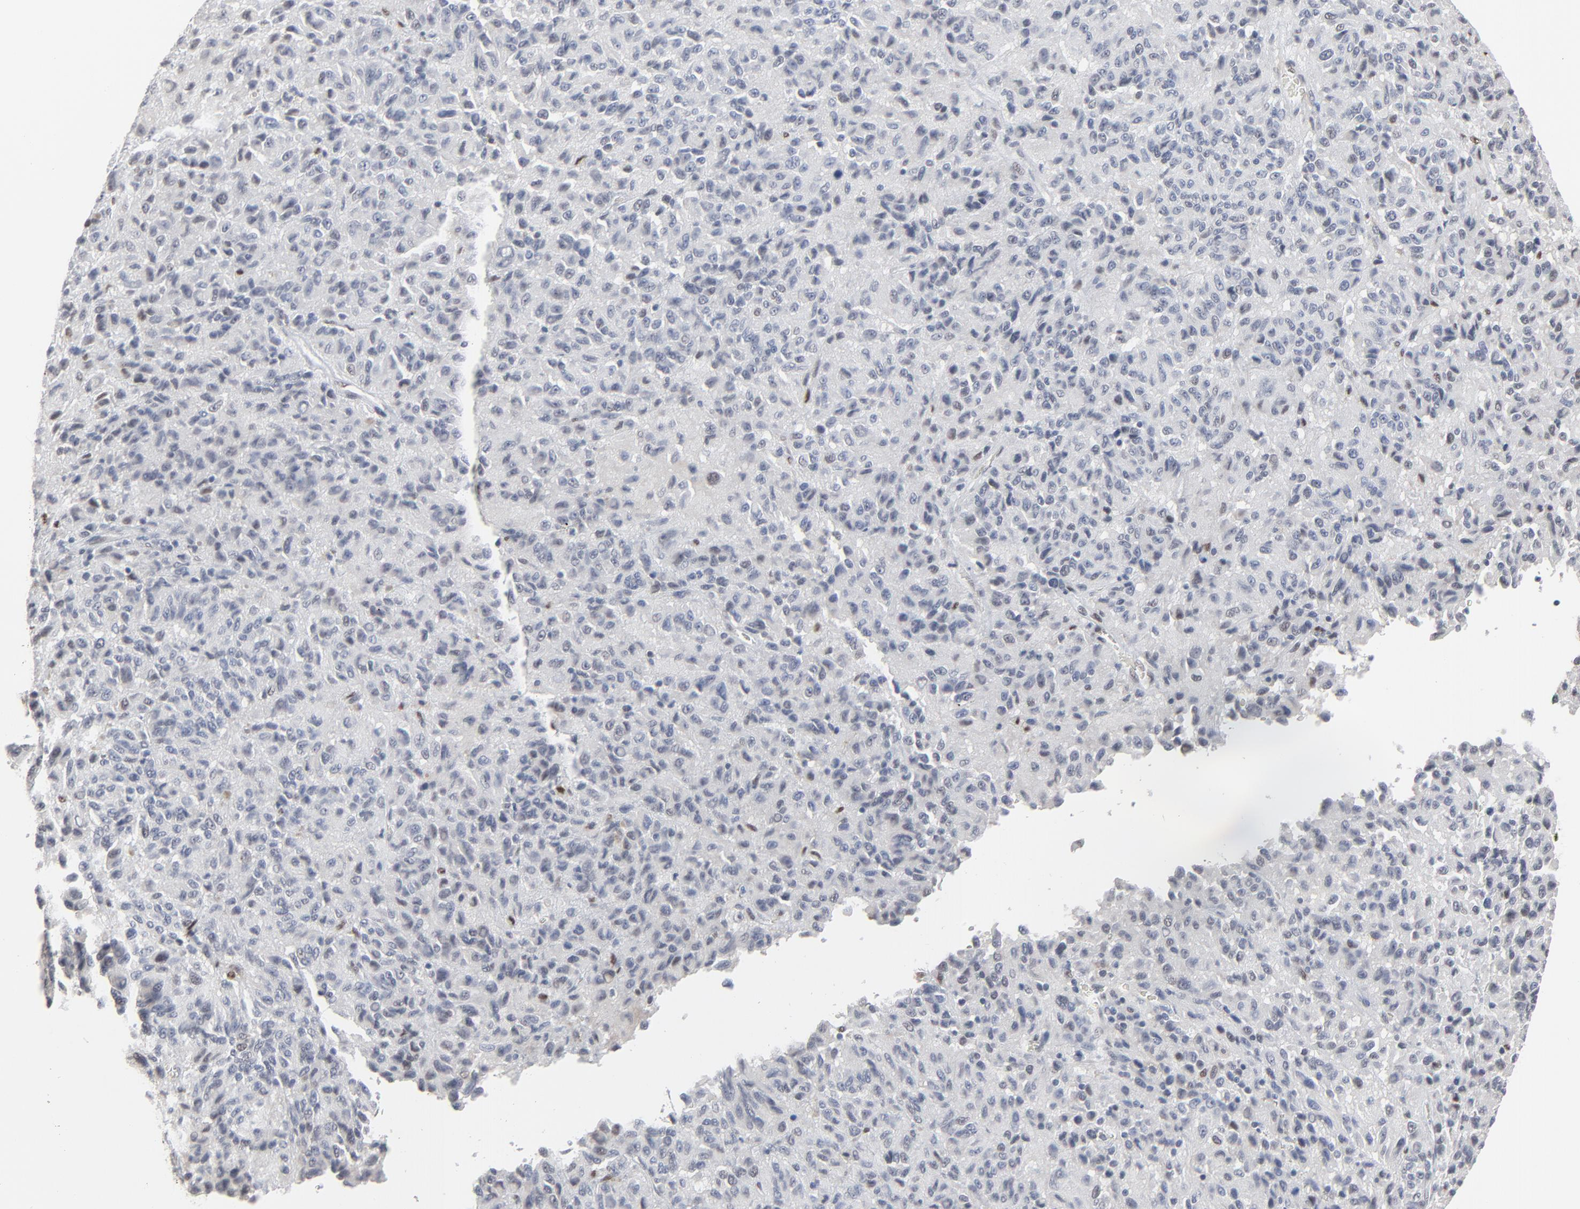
{"staining": {"intensity": "negative", "quantity": "none", "location": "none"}, "tissue": "melanoma", "cell_type": "Tumor cells", "image_type": "cancer", "snomed": [{"axis": "morphology", "description": "Malignant melanoma, Metastatic site"}, {"axis": "topography", "description": "Lung"}], "caption": "Immunohistochemical staining of melanoma exhibits no significant staining in tumor cells.", "gene": "ATF7", "patient": {"sex": "male", "age": 64}}